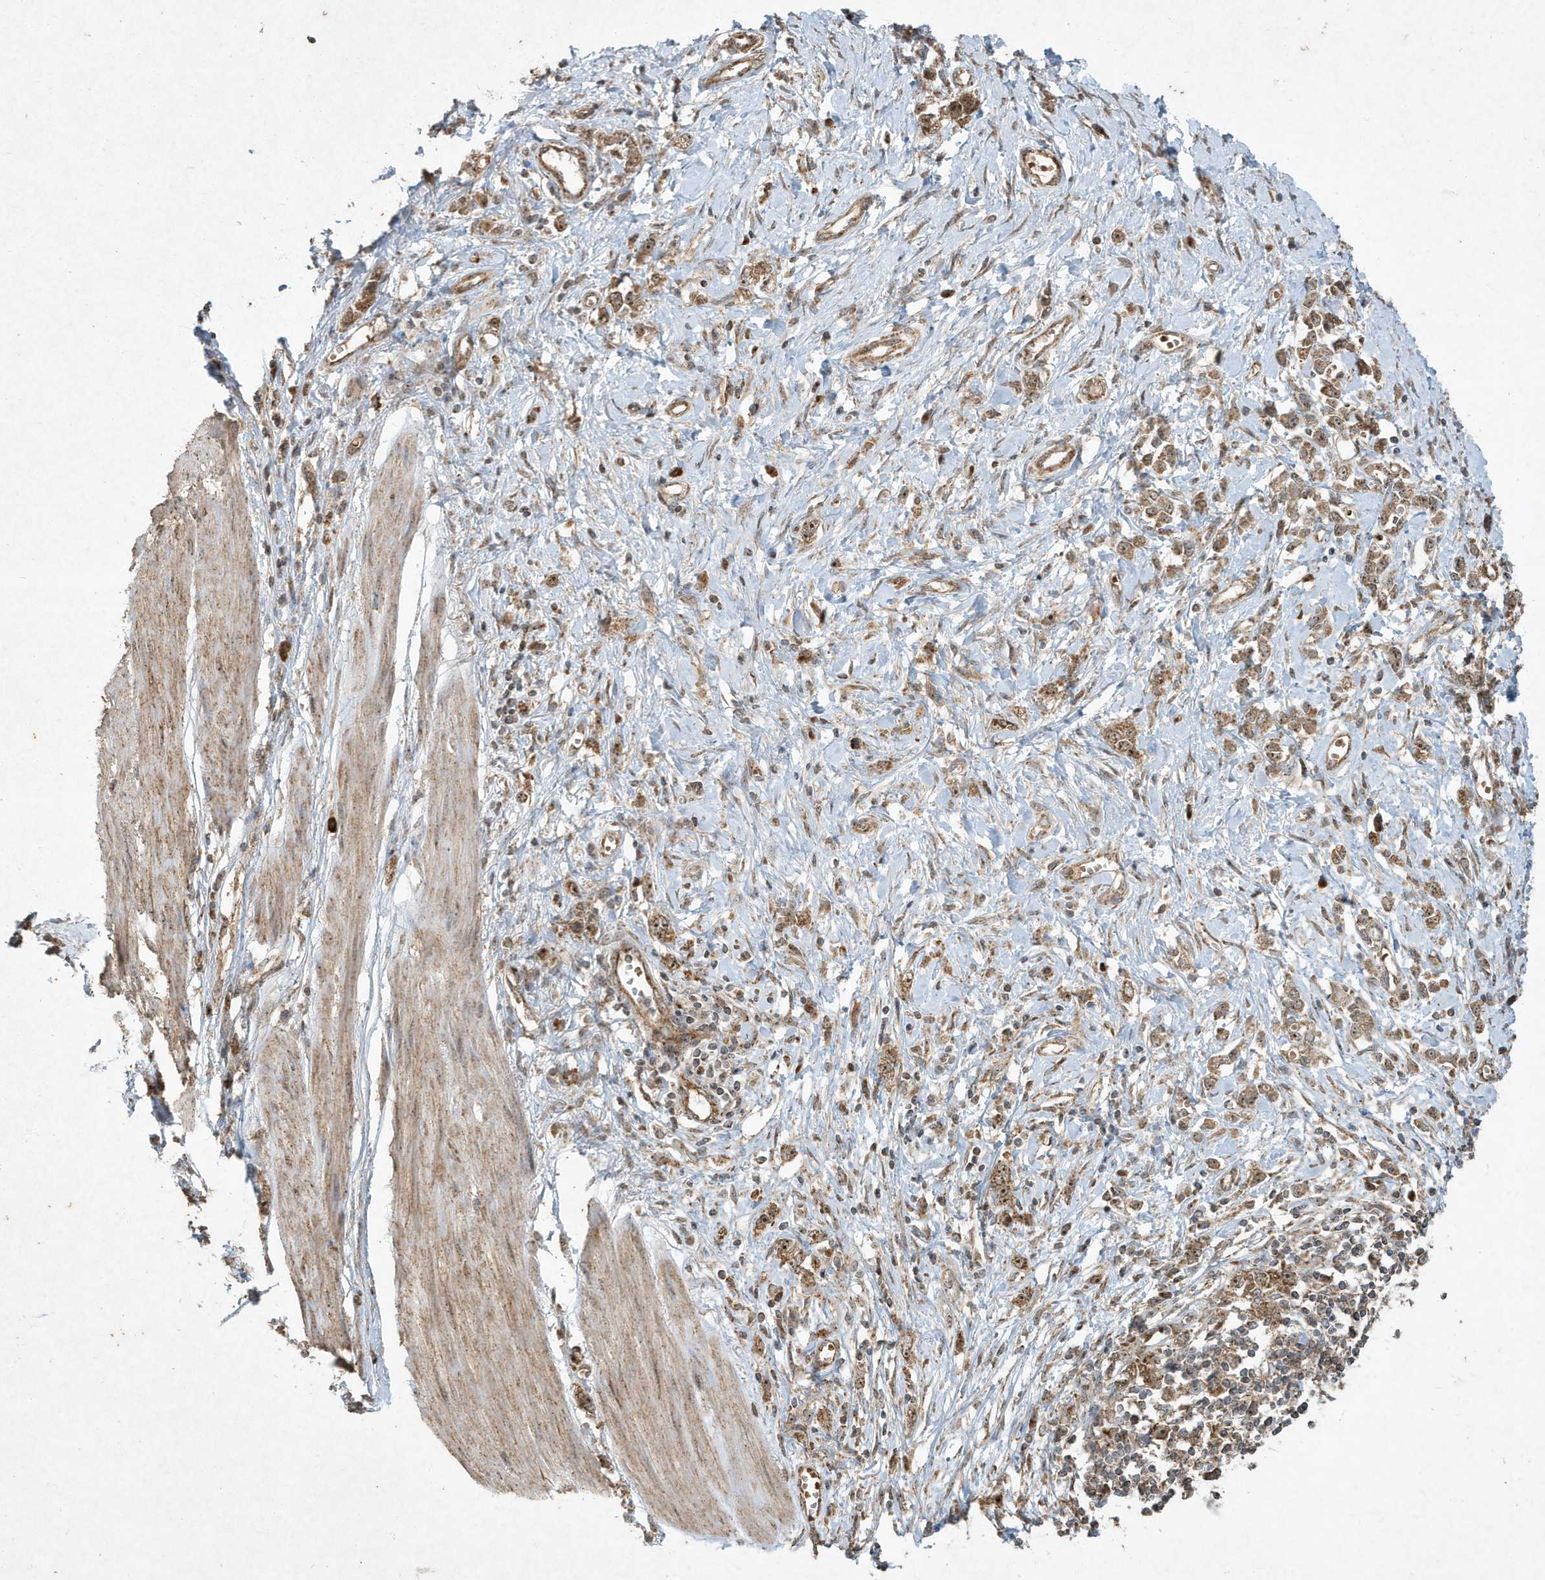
{"staining": {"intensity": "moderate", "quantity": ">75%", "location": "cytoplasmic/membranous,nuclear"}, "tissue": "stomach cancer", "cell_type": "Tumor cells", "image_type": "cancer", "snomed": [{"axis": "morphology", "description": "Adenocarcinoma, NOS"}, {"axis": "topography", "description": "Stomach"}], "caption": "Adenocarcinoma (stomach) was stained to show a protein in brown. There is medium levels of moderate cytoplasmic/membranous and nuclear staining in approximately >75% of tumor cells. (Stains: DAB in brown, nuclei in blue, Microscopy: brightfield microscopy at high magnification).", "gene": "ABCB9", "patient": {"sex": "female", "age": 76}}